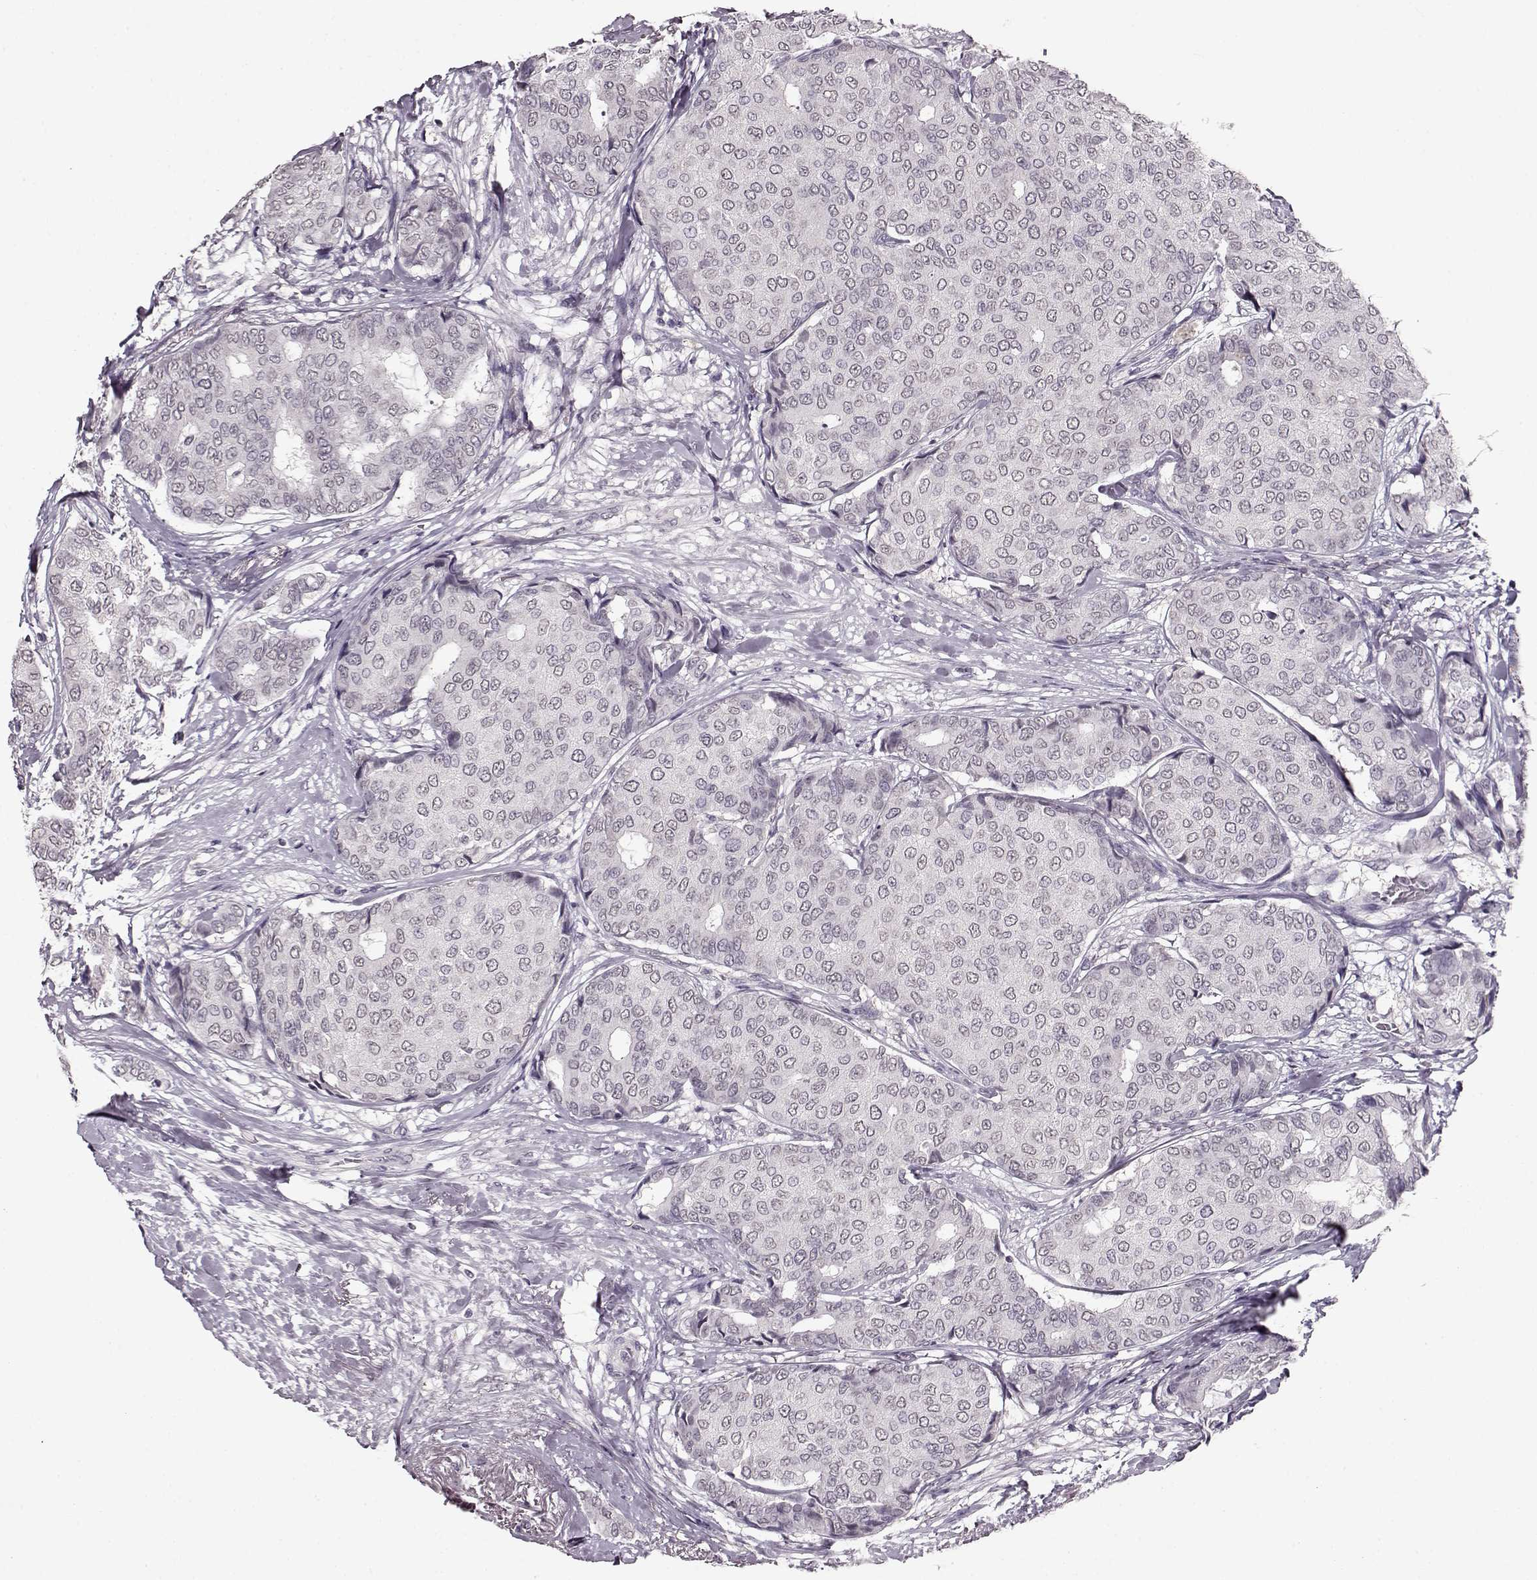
{"staining": {"intensity": "negative", "quantity": "none", "location": "none"}, "tissue": "breast cancer", "cell_type": "Tumor cells", "image_type": "cancer", "snomed": [{"axis": "morphology", "description": "Duct carcinoma"}, {"axis": "topography", "description": "Breast"}], "caption": "Immunohistochemical staining of human invasive ductal carcinoma (breast) exhibits no significant staining in tumor cells.", "gene": "RP1L1", "patient": {"sex": "female", "age": 75}}